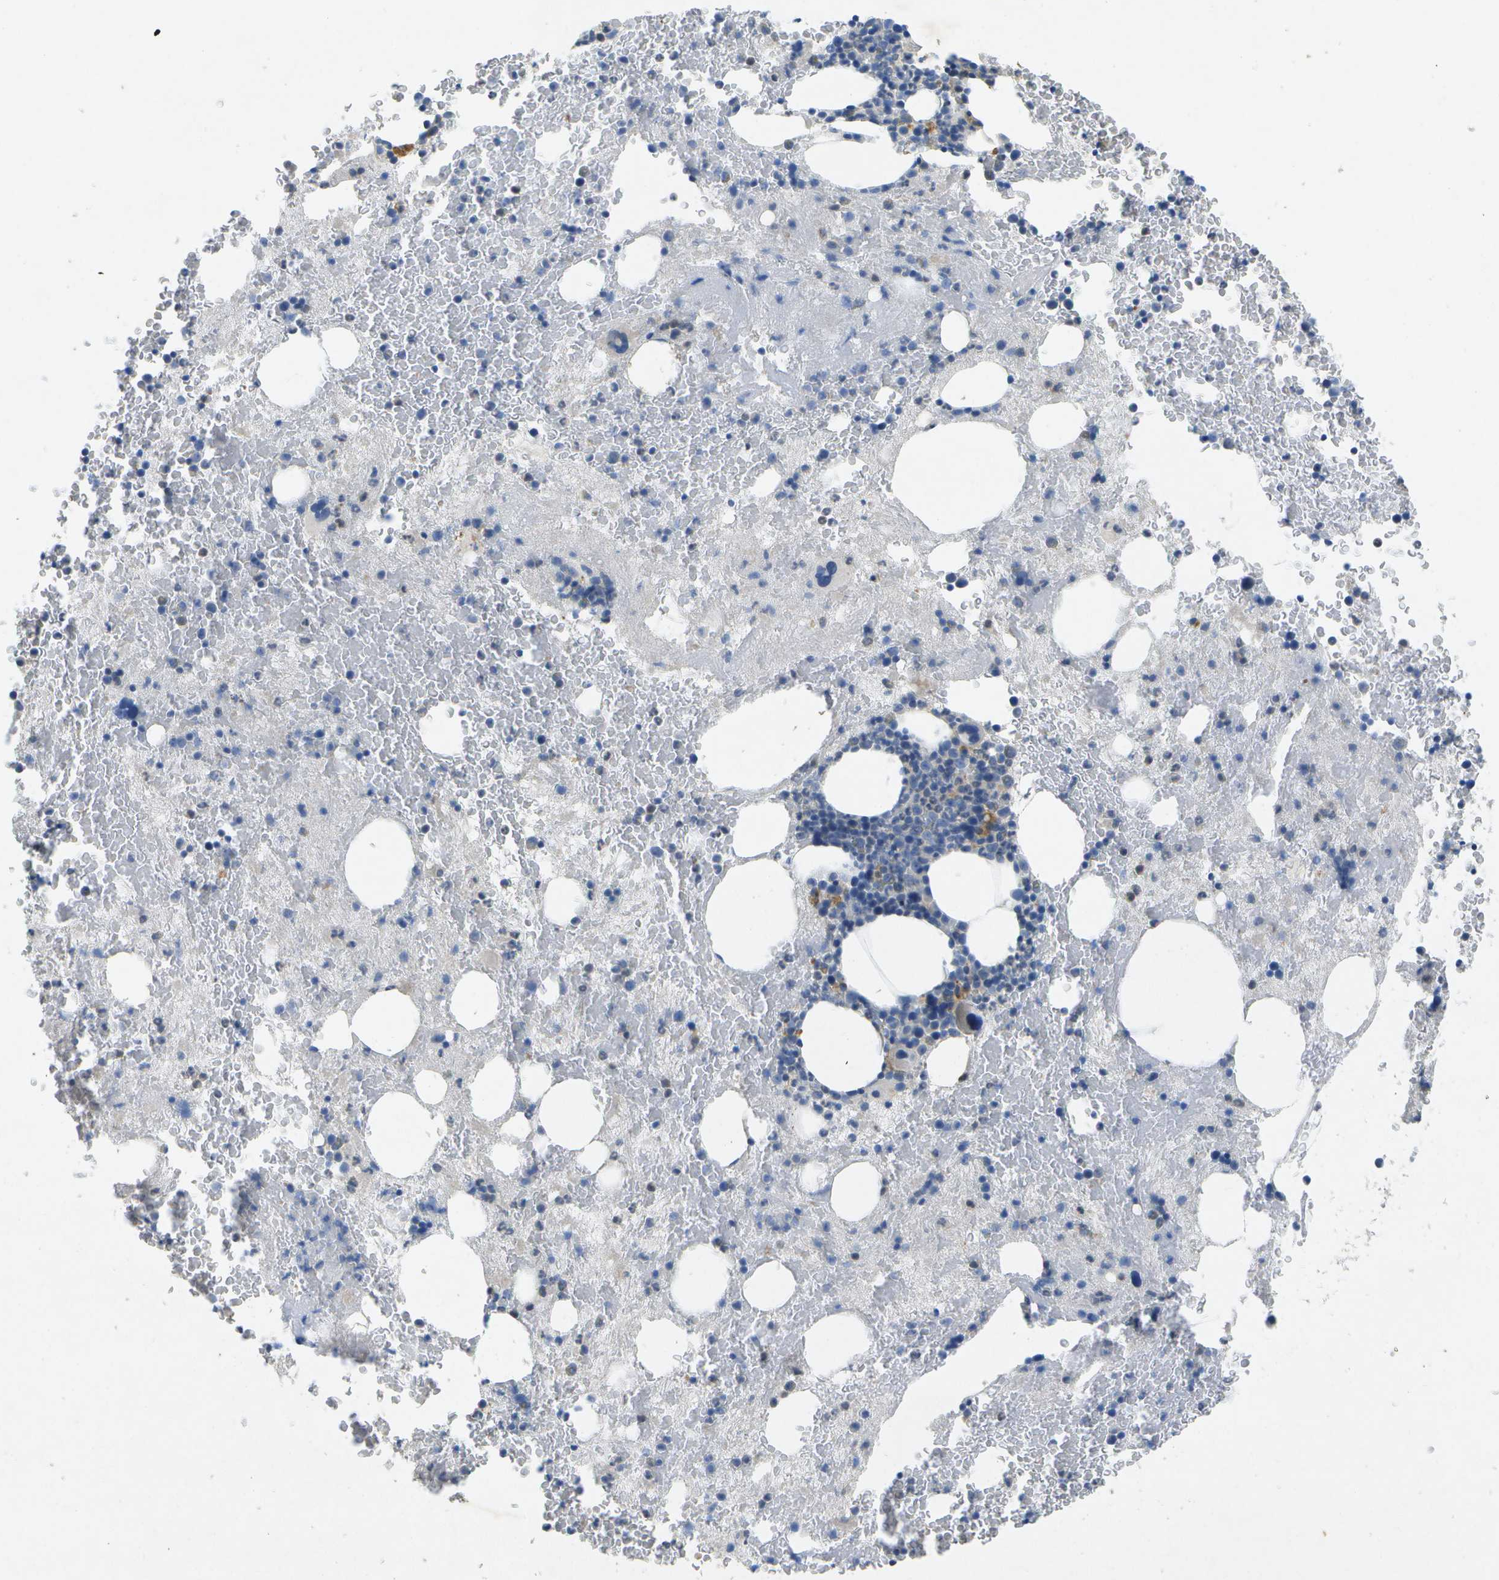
{"staining": {"intensity": "weak", "quantity": "<25%", "location": "cytoplasmic/membranous"}, "tissue": "bone marrow", "cell_type": "Hematopoietic cells", "image_type": "normal", "snomed": [{"axis": "morphology", "description": "Normal tissue, NOS"}, {"axis": "morphology", "description": "Inflammation, NOS"}, {"axis": "topography", "description": "Bone marrow"}], "caption": "Immunohistochemistry (IHC) histopathology image of normal human bone marrow stained for a protein (brown), which exhibits no positivity in hematopoietic cells. (DAB IHC visualized using brightfield microscopy, high magnification).", "gene": "LIPG", "patient": {"sex": "male", "age": 63}}